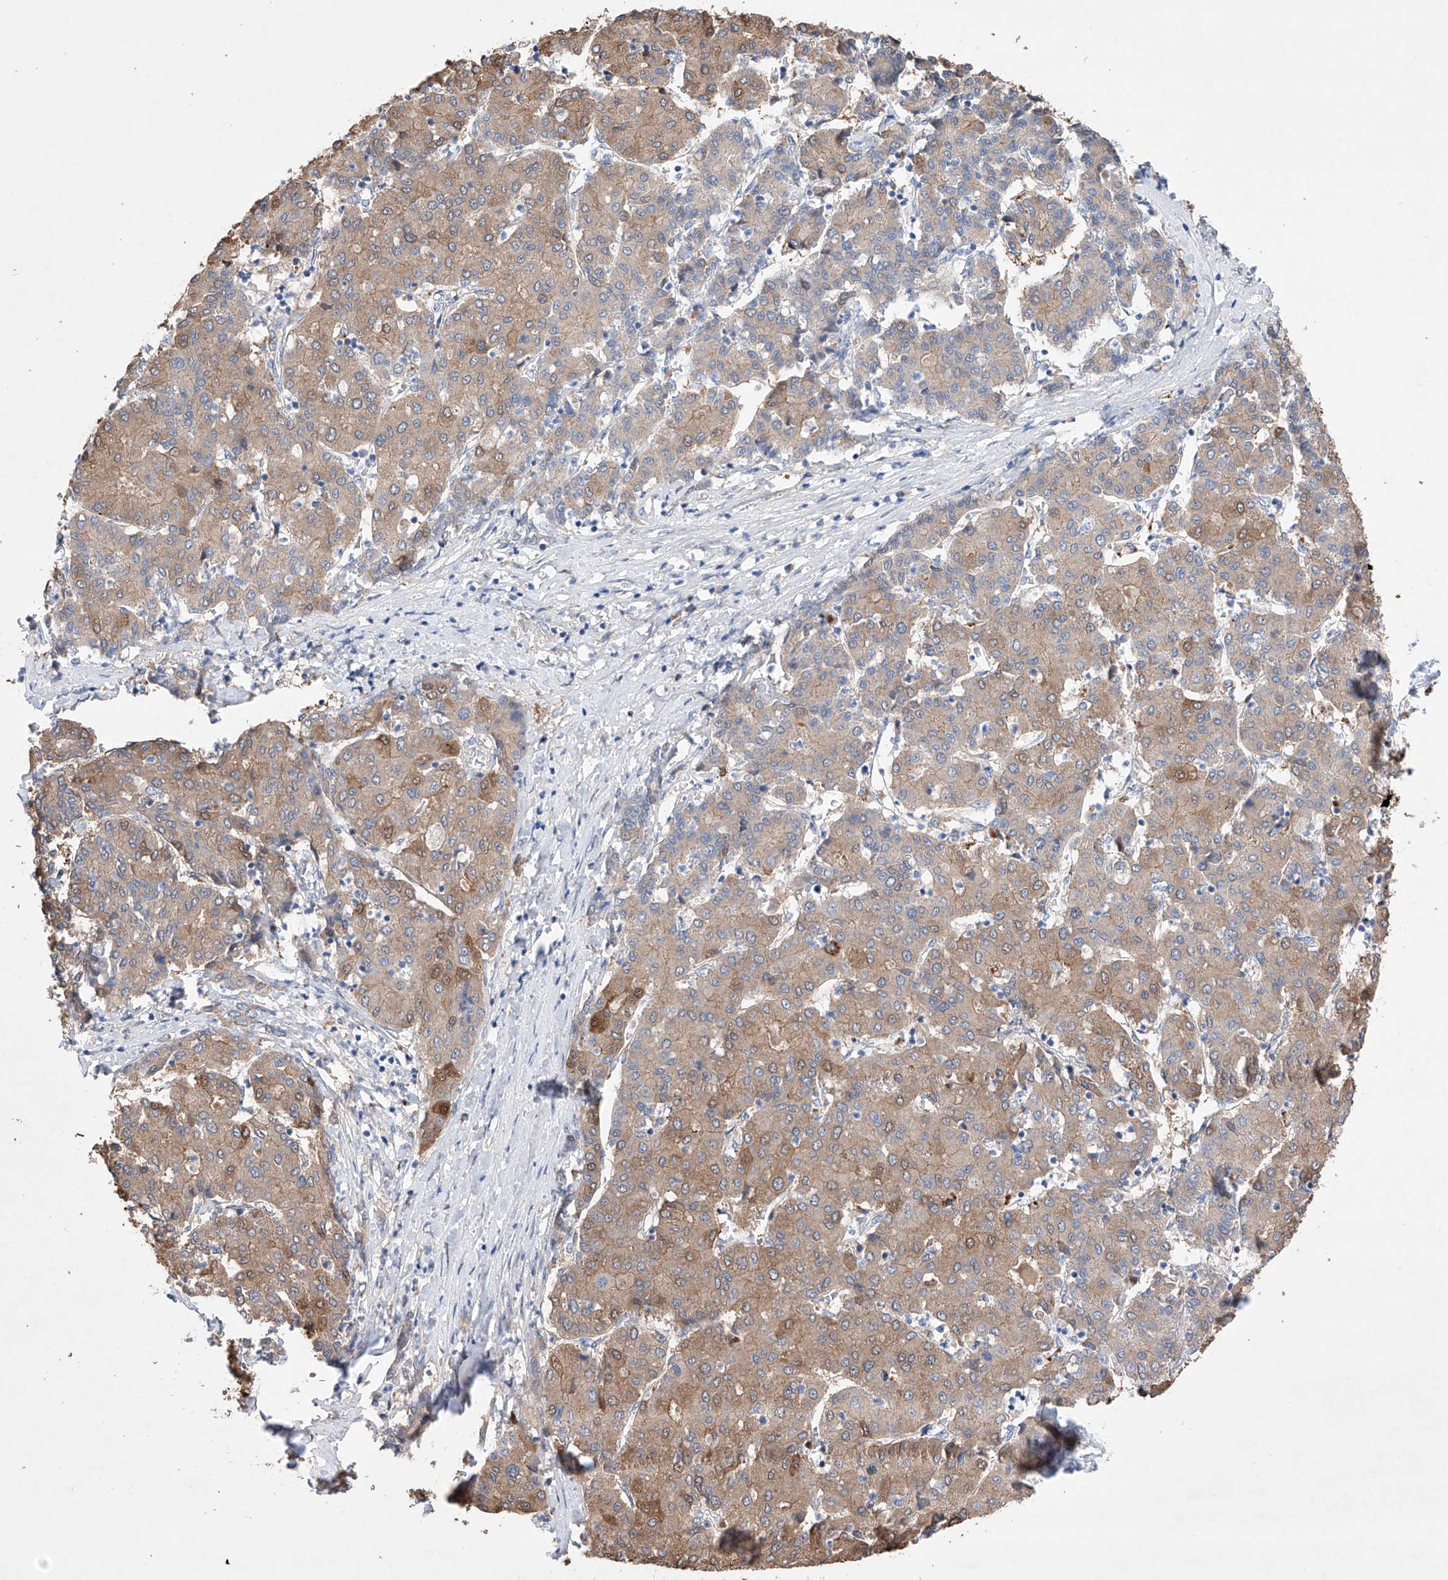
{"staining": {"intensity": "moderate", "quantity": "25%-75%", "location": "cytoplasmic/membranous"}, "tissue": "liver cancer", "cell_type": "Tumor cells", "image_type": "cancer", "snomed": [{"axis": "morphology", "description": "Carcinoma, Hepatocellular, NOS"}, {"axis": "topography", "description": "Liver"}], "caption": "This histopathology image demonstrates IHC staining of liver cancer, with medium moderate cytoplasmic/membranous expression in approximately 25%-75% of tumor cells.", "gene": "AFG1L", "patient": {"sex": "male", "age": 65}}